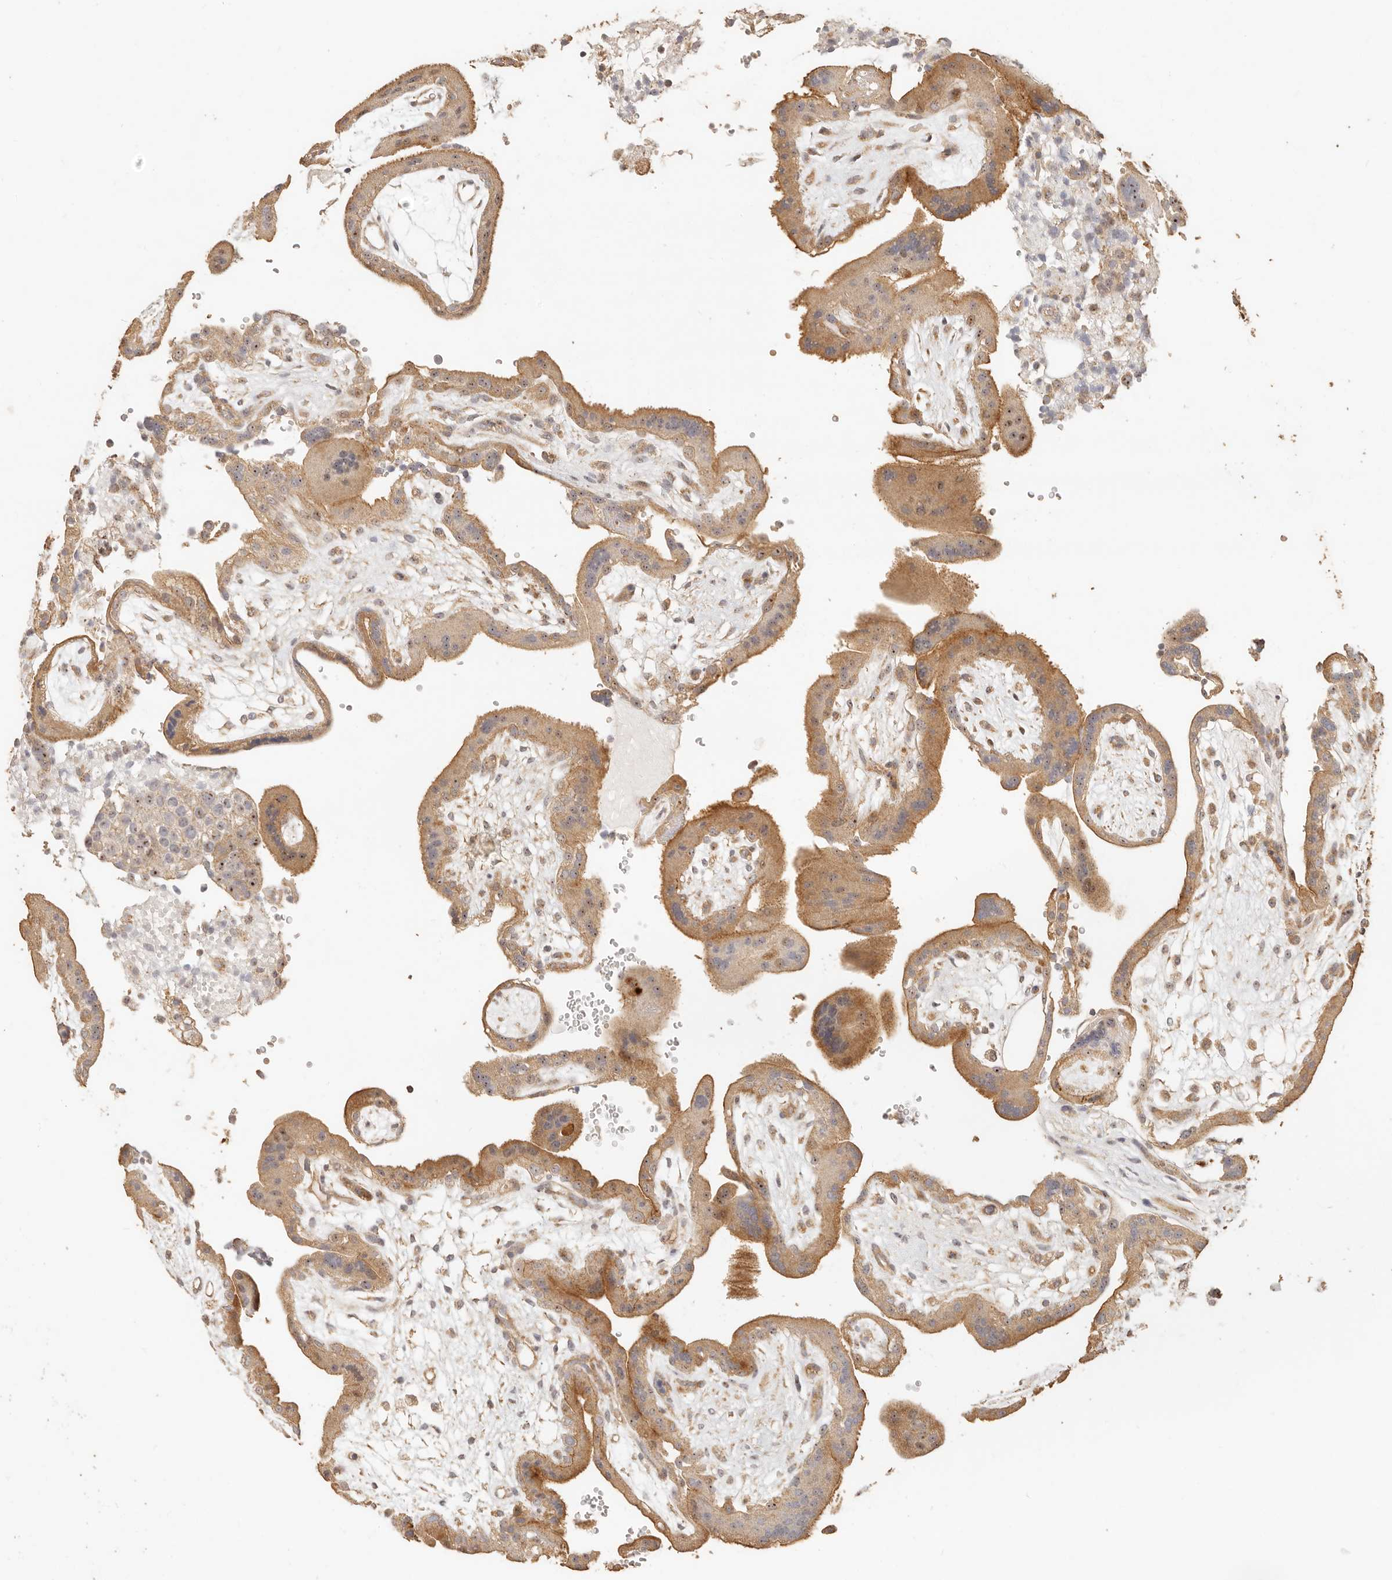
{"staining": {"intensity": "moderate", "quantity": ">75%", "location": "cytoplasmic/membranous,nuclear"}, "tissue": "placenta", "cell_type": "Trophoblastic cells", "image_type": "normal", "snomed": [{"axis": "morphology", "description": "Normal tissue, NOS"}, {"axis": "topography", "description": "Placenta"}], "caption": "Trophoblastic cells display medium levels of moderate cytoplasmic/membranous,nuclear expression in about >75% of cells in normal human placenta. The protein is shown in brown color, while the nuclei are stained blue.", "gene": "PTPN22", "patient": {"sex": "female", "age": 18}}